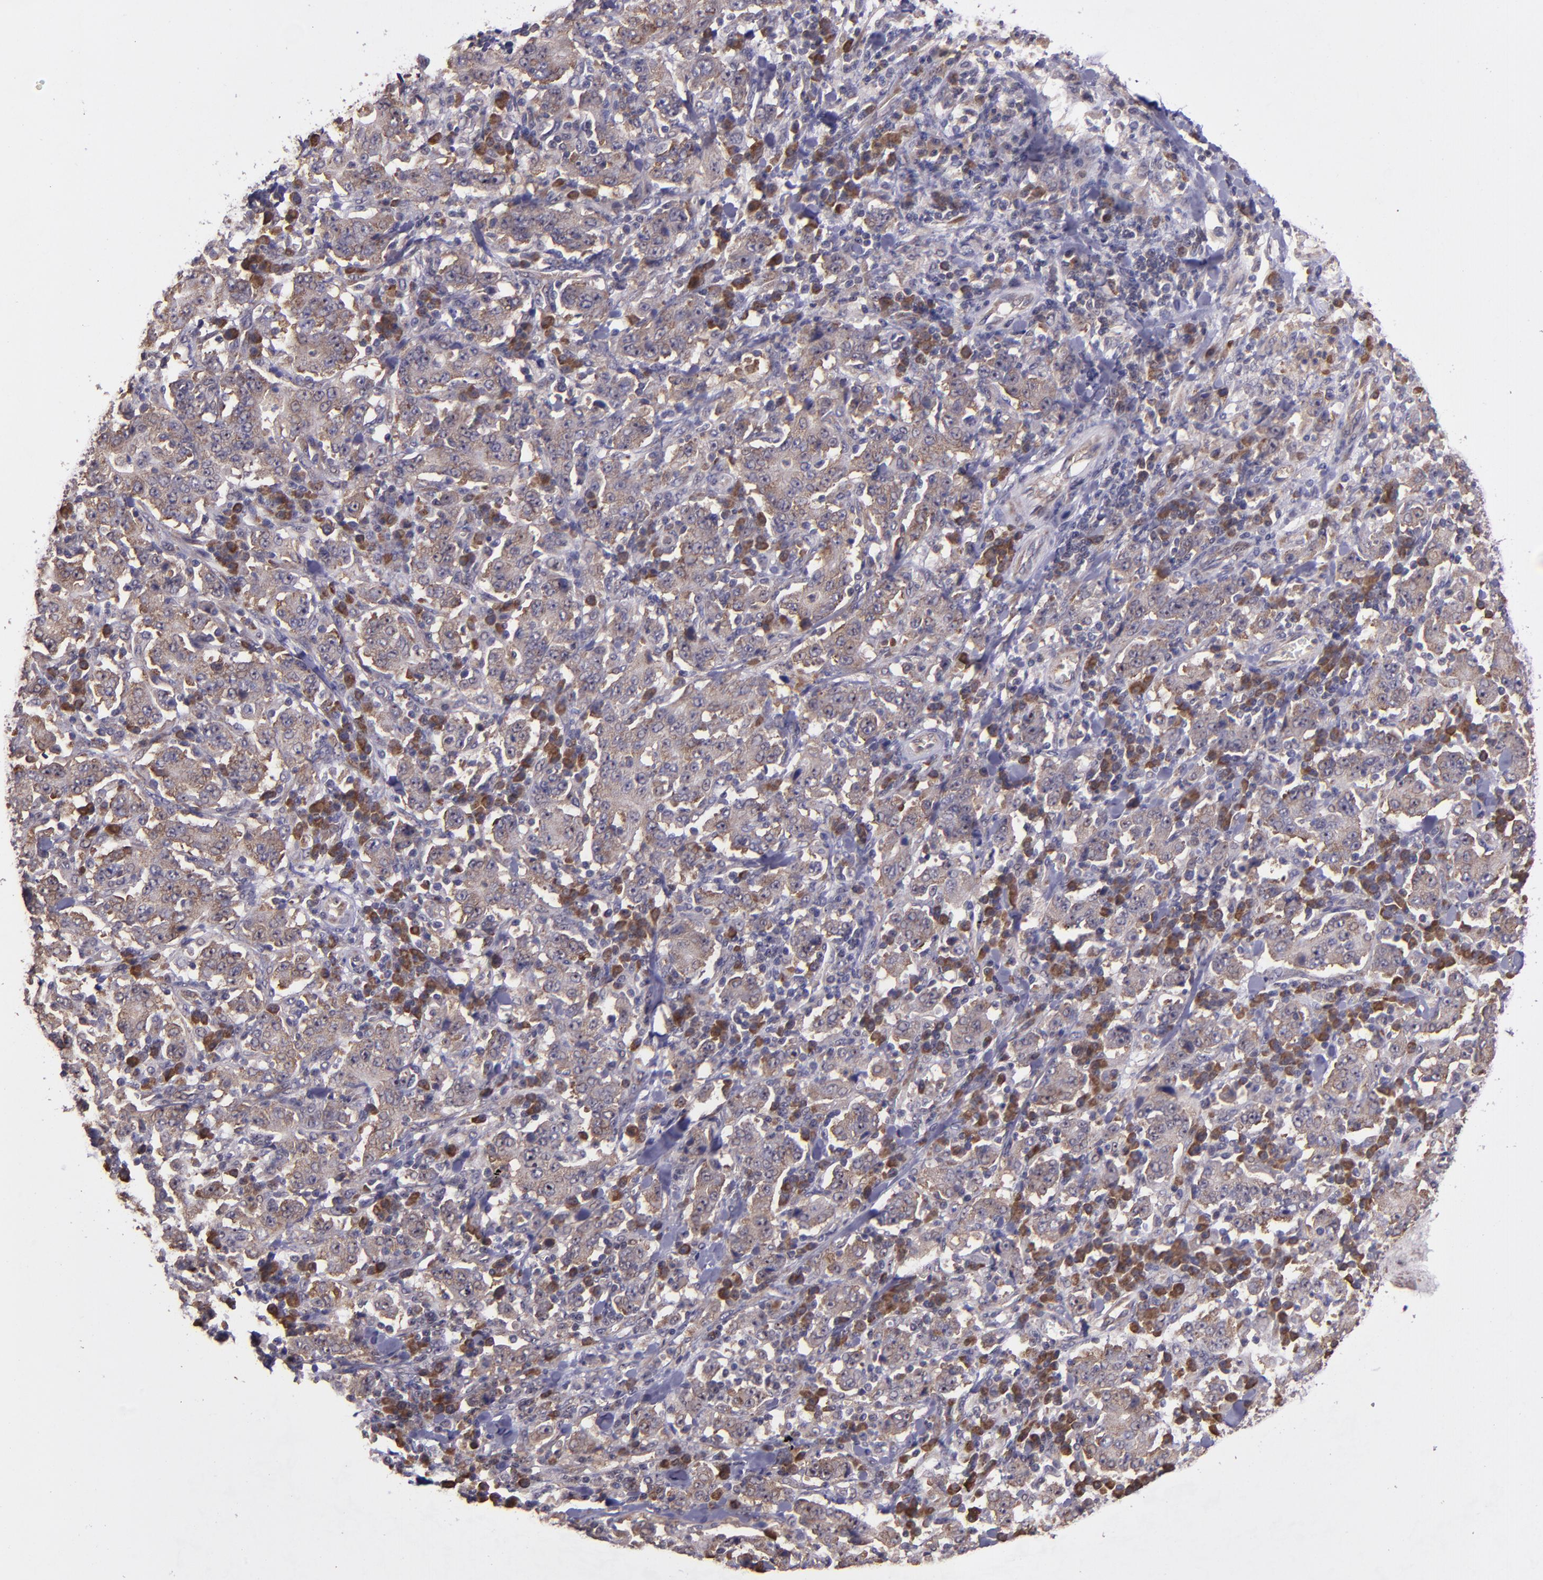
{"staining": {"intensity": "moderate", "quantity": ">75%", "location": "cytoplasmic/membranous"}, "tissue": "stomach cancer", "cell_type": "Tumor cells", "image_type": "cancer", "snomed": [{"axis": "morphology", "description": "Normal tissue, NOS"}, {"axis": "morphology", "description": "Adenocarcinoma, NOS"}, {"axis": "topography", "description": "Stomach, upper"}, {"axis": "topography", "description": "Stomach"}], "caption": "Immunohistochemistry (IHC) image of neoplastic tissue: stomach adenocarcinoma stained using immunohistochemistry shows medium levels of moderate protein expression localized specifically in the cytoplasmic/membranous of tumor cells, appearing as a cytoplasmic/membranous brown color.", "gene": "USP51", "patient": {"sex": "male", "age": 59}}